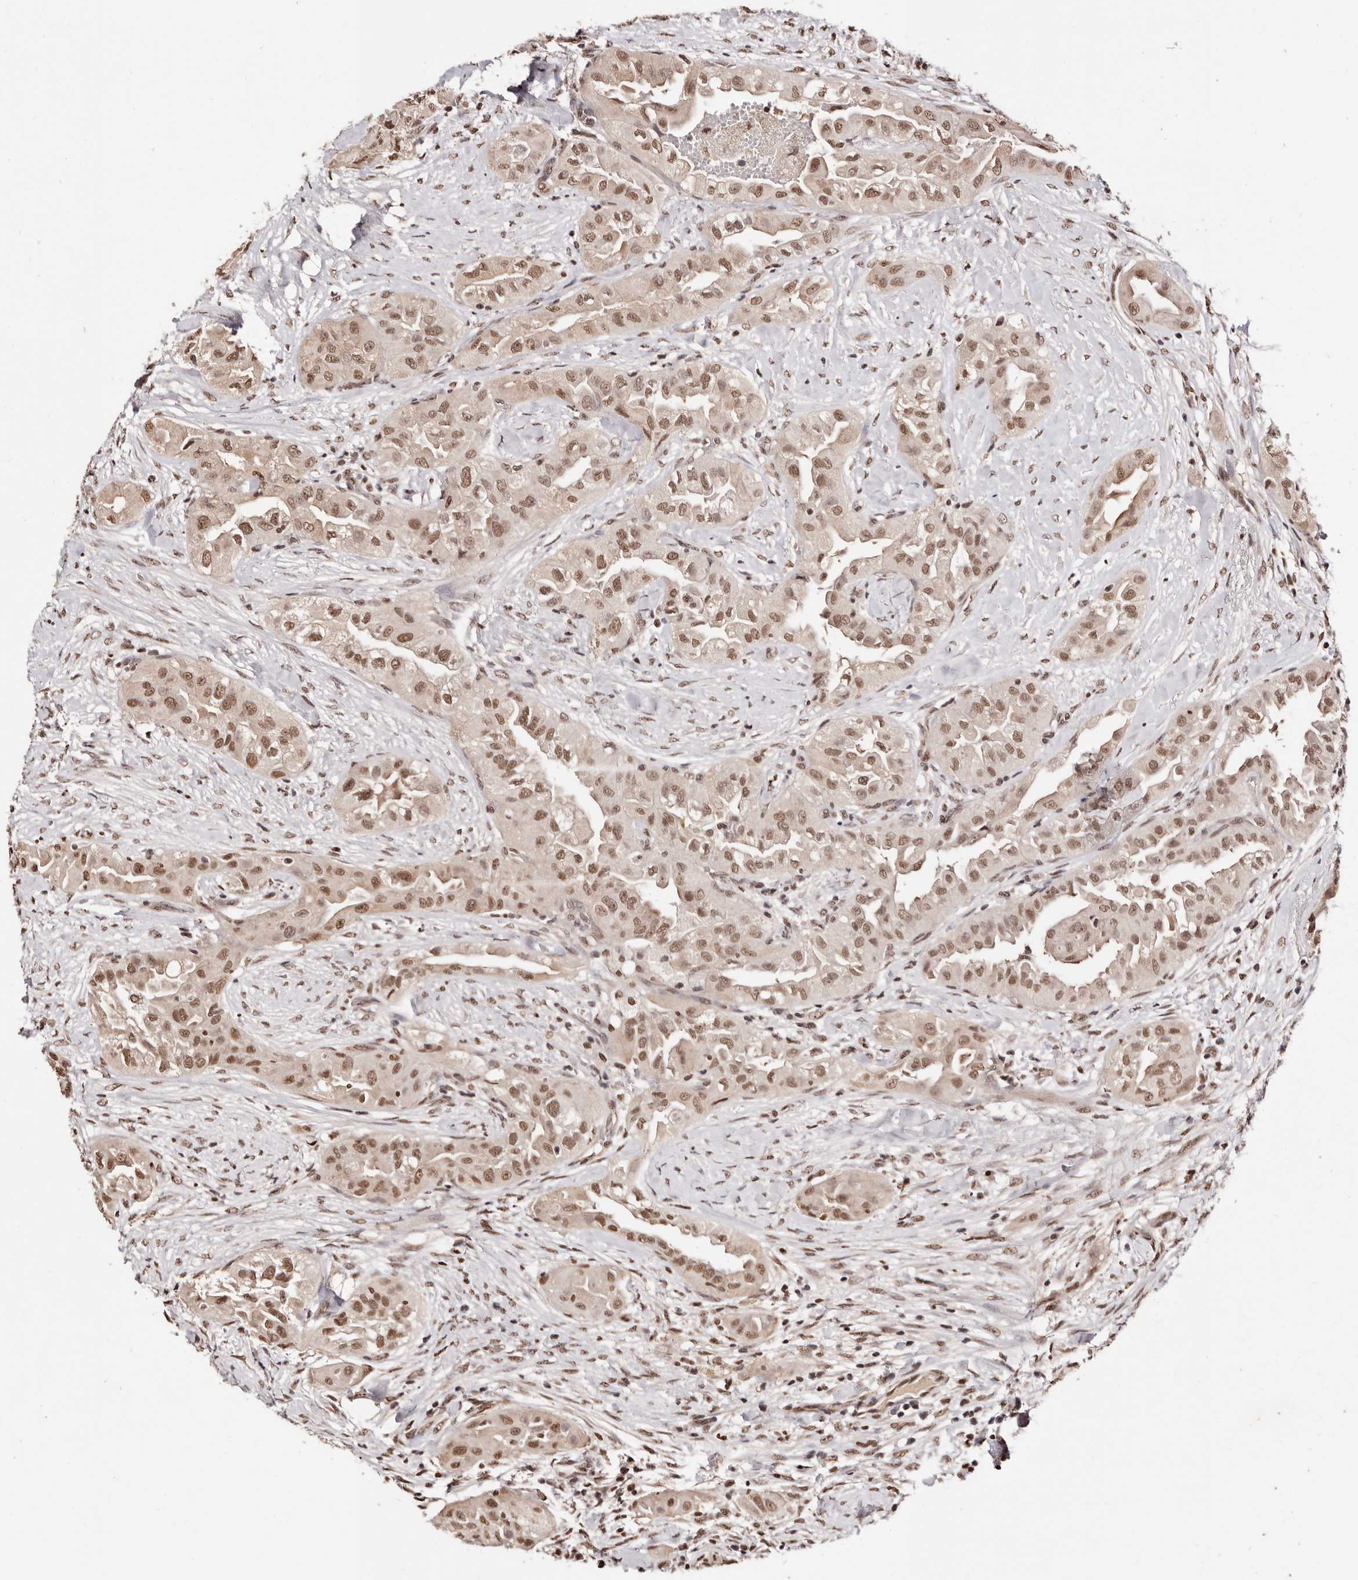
{"staining": {"intensity": "moderate", "quantity": ">75%", "location": "nuclear"}, "tissue": "thyroid cancer", "cell_type": "Tumor cells", "image_type": "cancer", "snomed": [{"axis": "morphology", "description": "Papillary adenocarcinoma, NOS"}, {"axis": "topography", "description": "Thyroid gland"}], "caption": "About >75% of tumor cells in thyroid papillary adenocarcinoma reveal moderate nuclear protein positivity as visualized by brown immunohistochemical staining.", "gene": "BICRAL", "patient": {"sex": "female", "age": 59}}